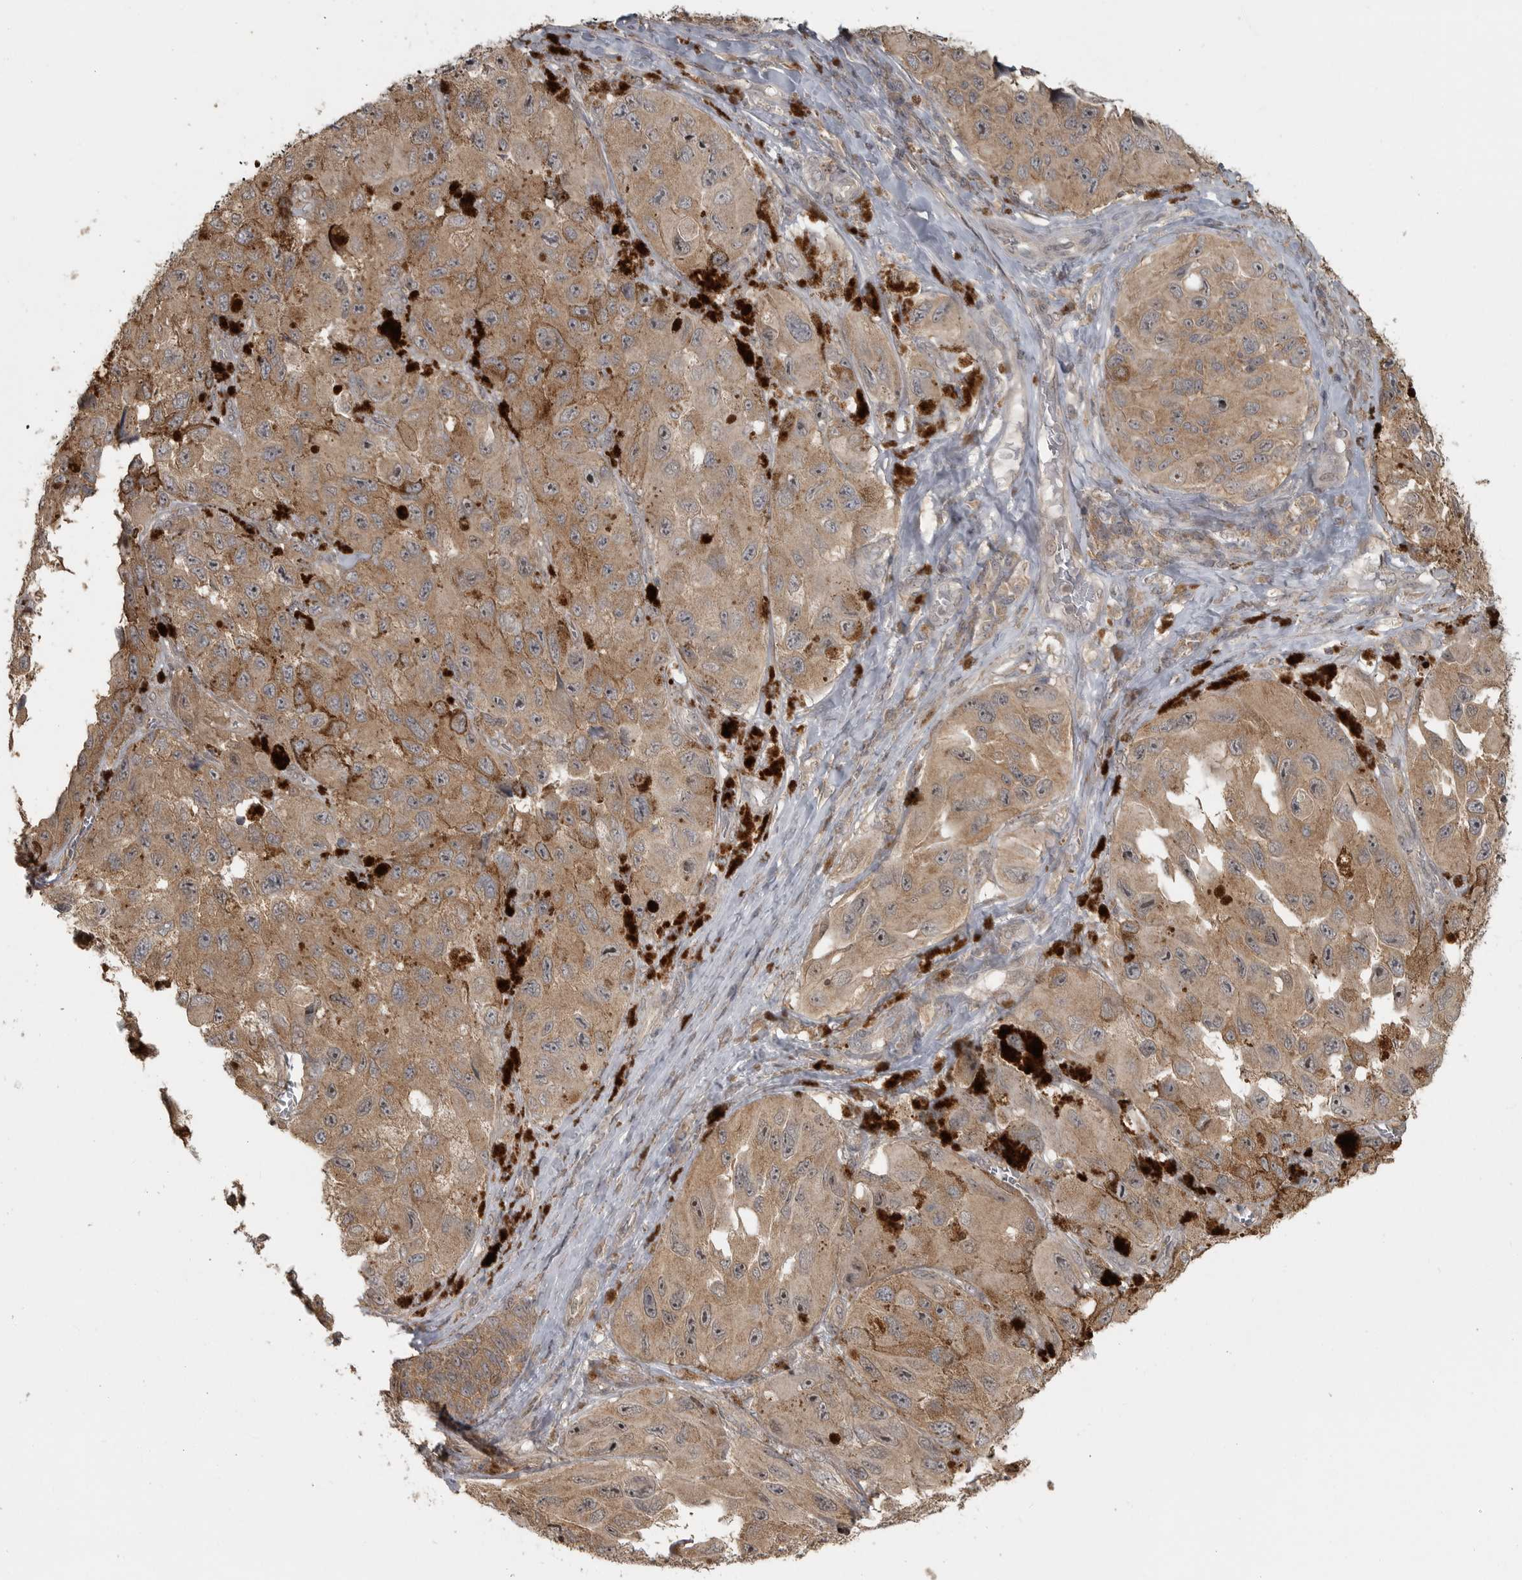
{"staining": {"intensity": "moderate", "quantity": ">75%", "location": "cytoplasmic/membranous"}, "tissue": "melanoma", "cell_type": "Tumor cells", "image_type": "cancer", "snomed": [{"axis": "morphology", "description": "Malignant melanoma, NOS"}, {"axis": "topography", "description": "Skin"}], "caption": "Malignant melanoma stained with DAB (3,3'-diaminobenzidine) immunohistochemistry demonstrates medium levels of moderate cytoplasmic/membranous positivity in approximately >75% of tumor cells.", "gene": "LLGL1", "patient": {"sex": "female", "age": 73}}